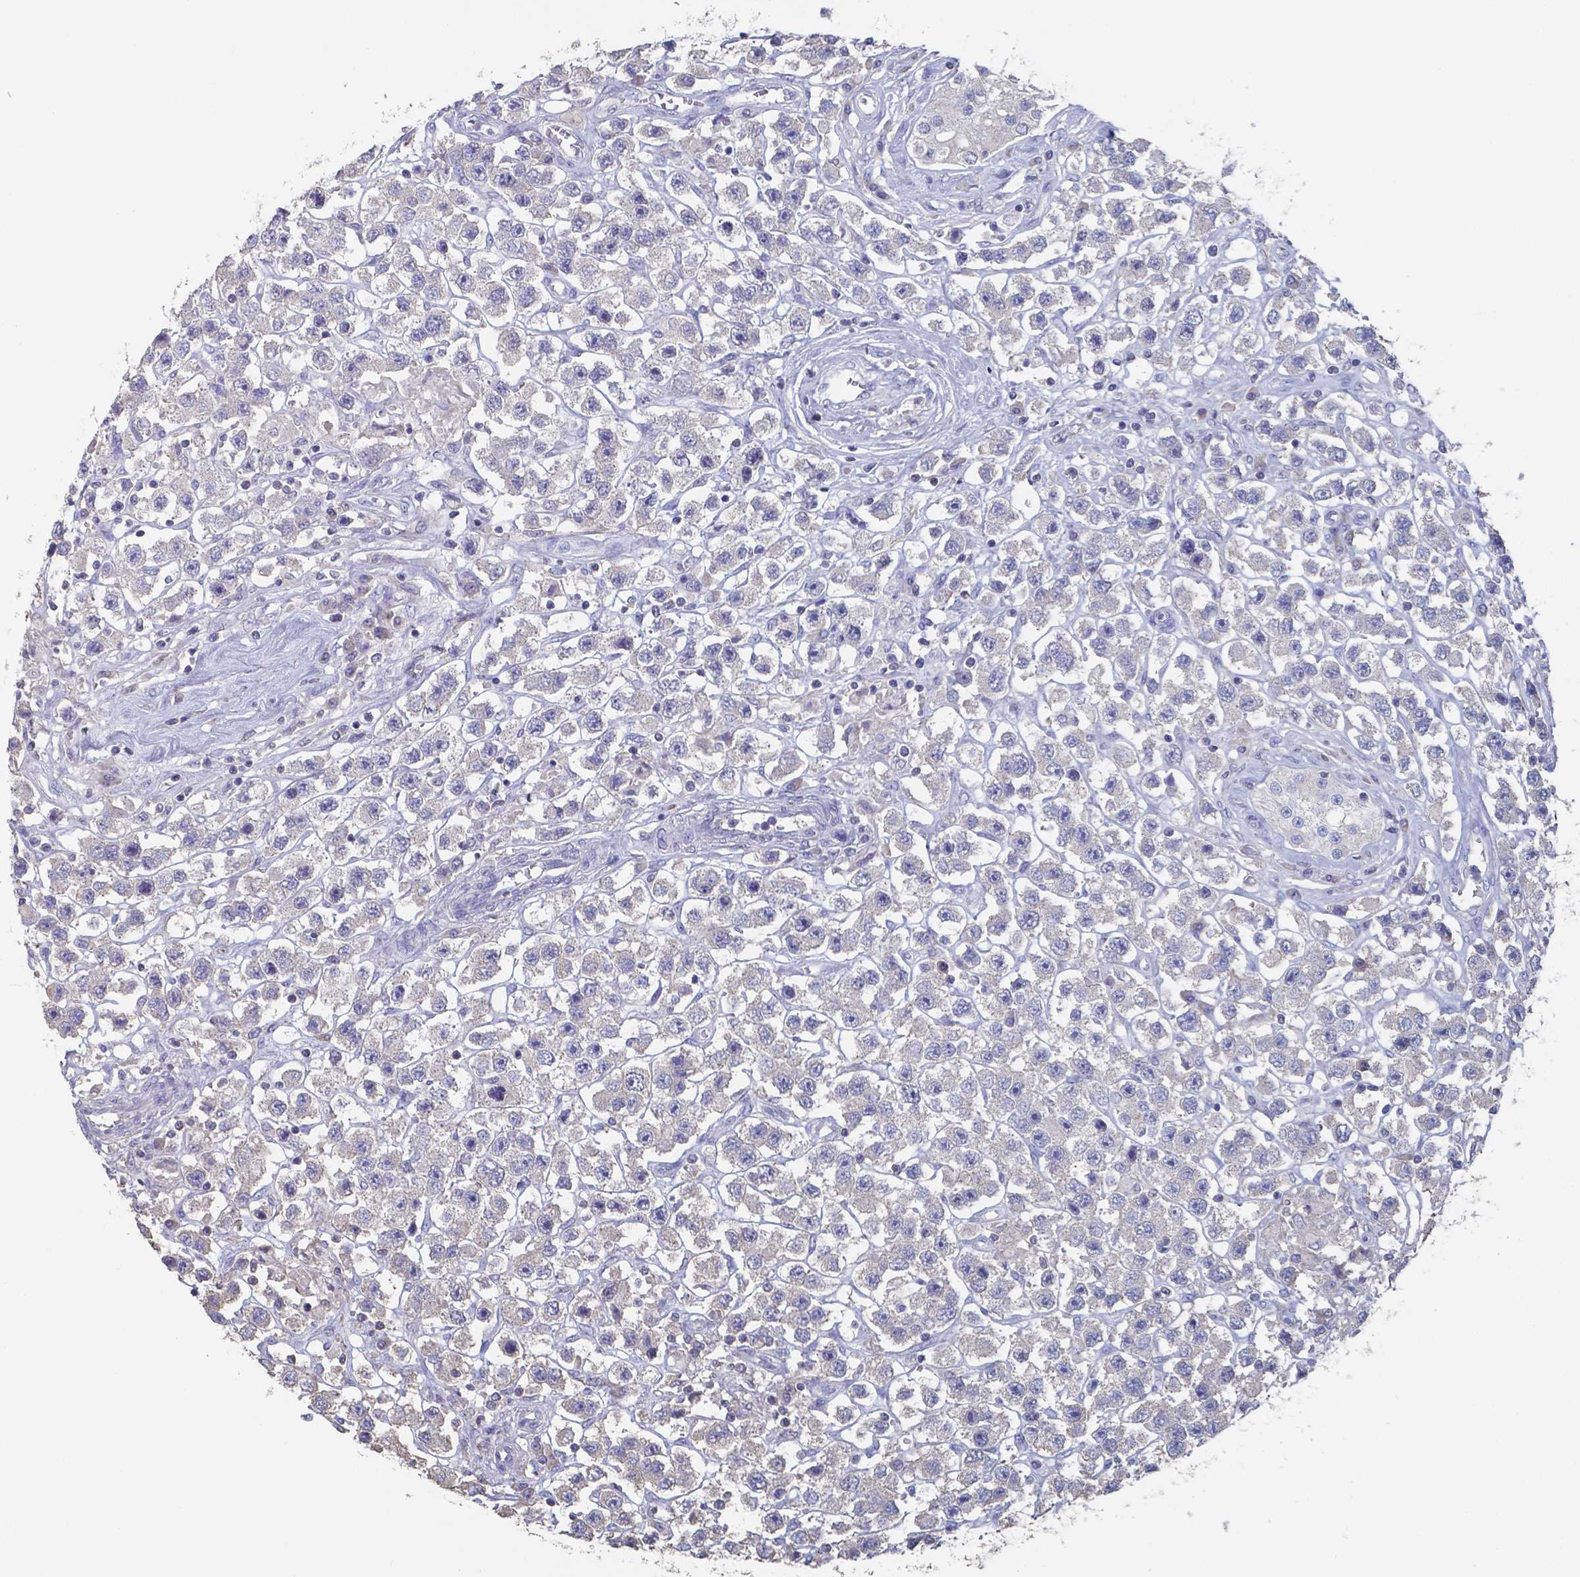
{"staining": {"intensity": "negative", "quantity": "none", "location": "none"}, "tissue": "testis cancer", "cell_type": "Tumor cells", "image_type": "cancer", "snomed": [{"axis": "morphology", "description": "Seminoma, NOS"}, {"axis": "topography", "description": "Testis"}], "caption": "The IHC micrograph has no significant expression in tumor cells of testis seminoma tissue.", "gene": "FOXJ1", "patient": {"sex": "male", "age": 45}}